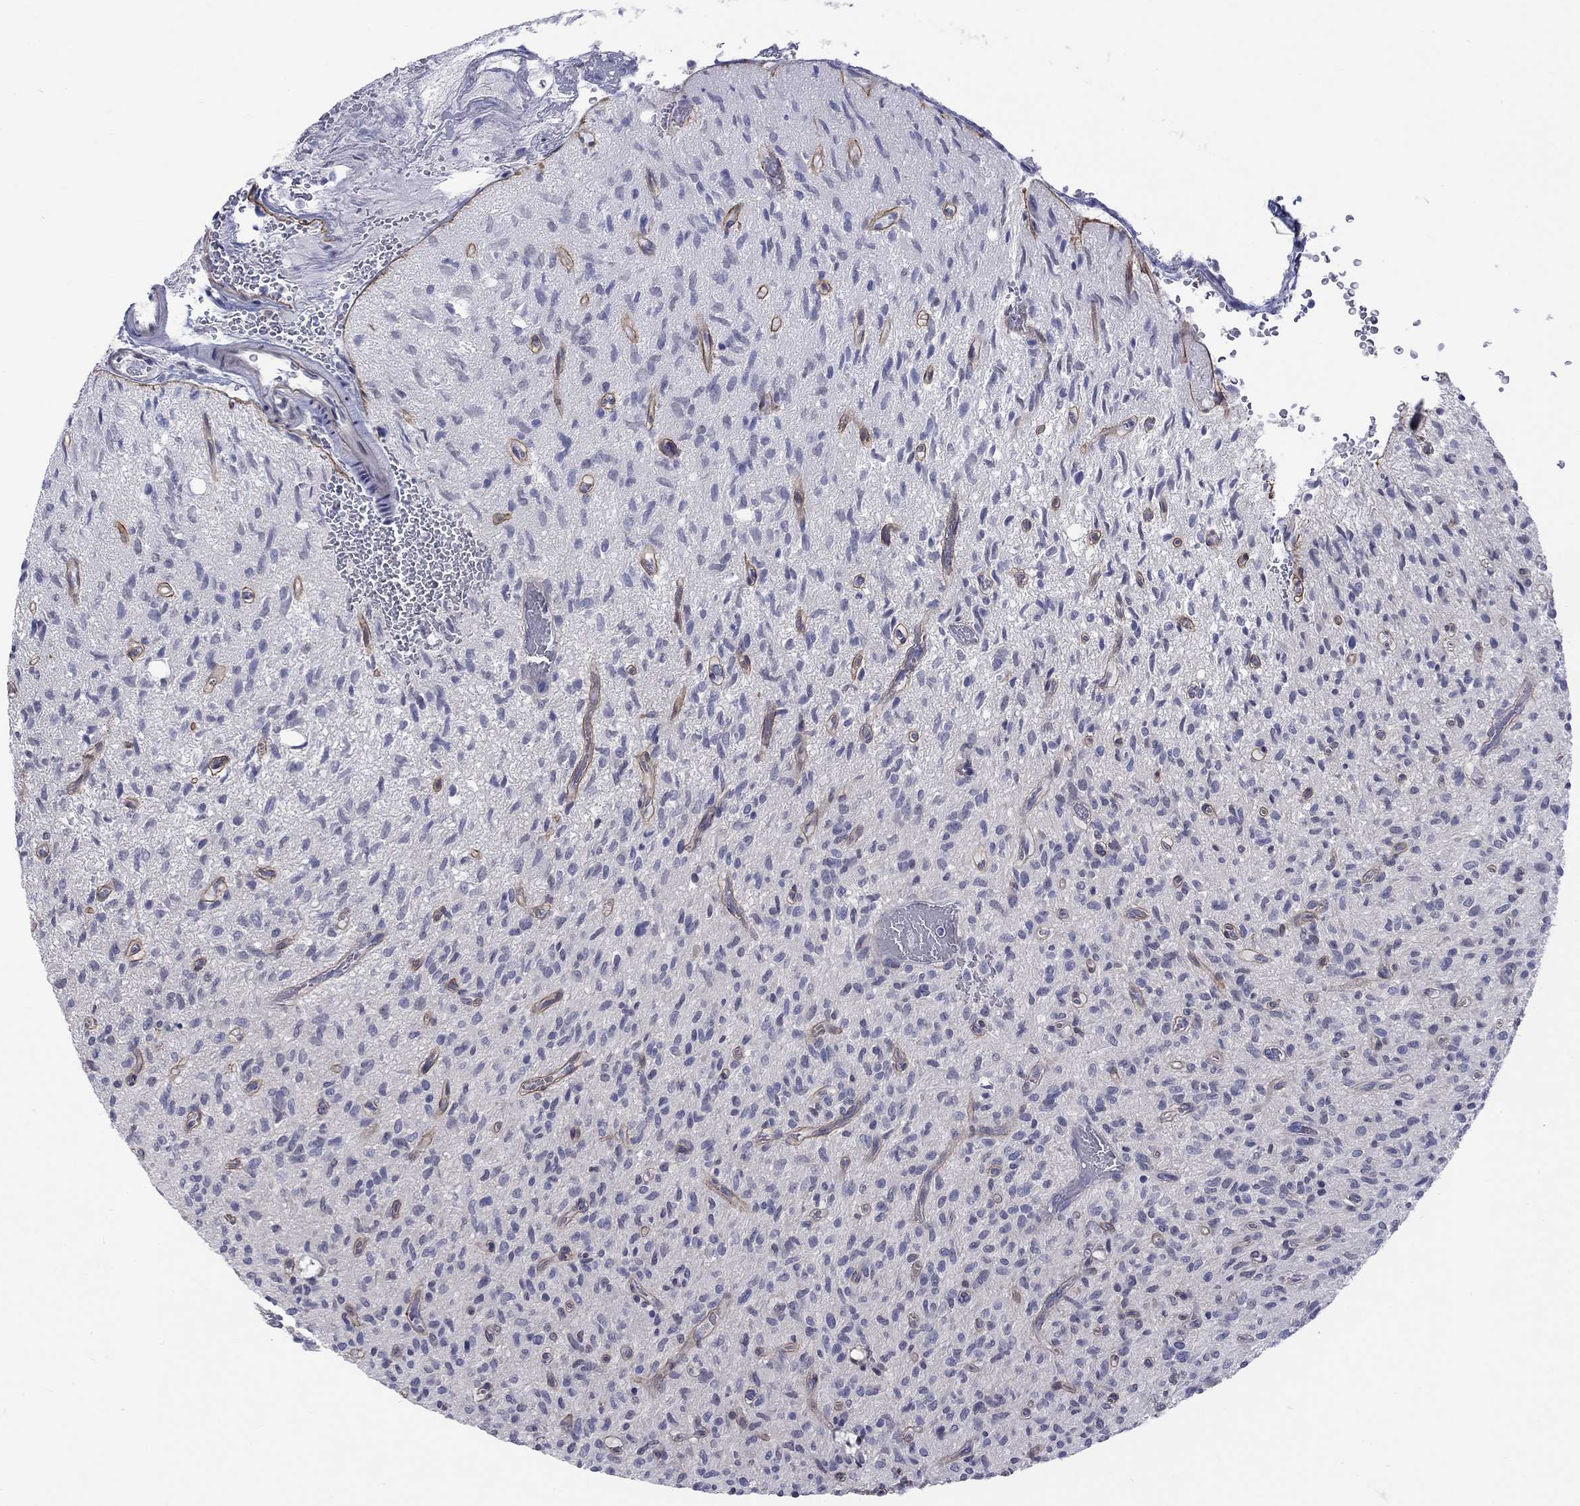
{"staining": {"intensity": "negative", "quantity": "none", "location": "none"}, "tissue": "glioma", "cell_type": "Tumor cells", "image_type": "cancer", "snomed": [{"axis": "morphology", "description": "Glioma, malignant, High grade"}, {"axis": "topography", "description": "Brain"}], "caption": "Tumor cells show no significant protein staining in glioma.", "gene": "EGFLAM", "patient": {"sex": "male", "age": 64}}